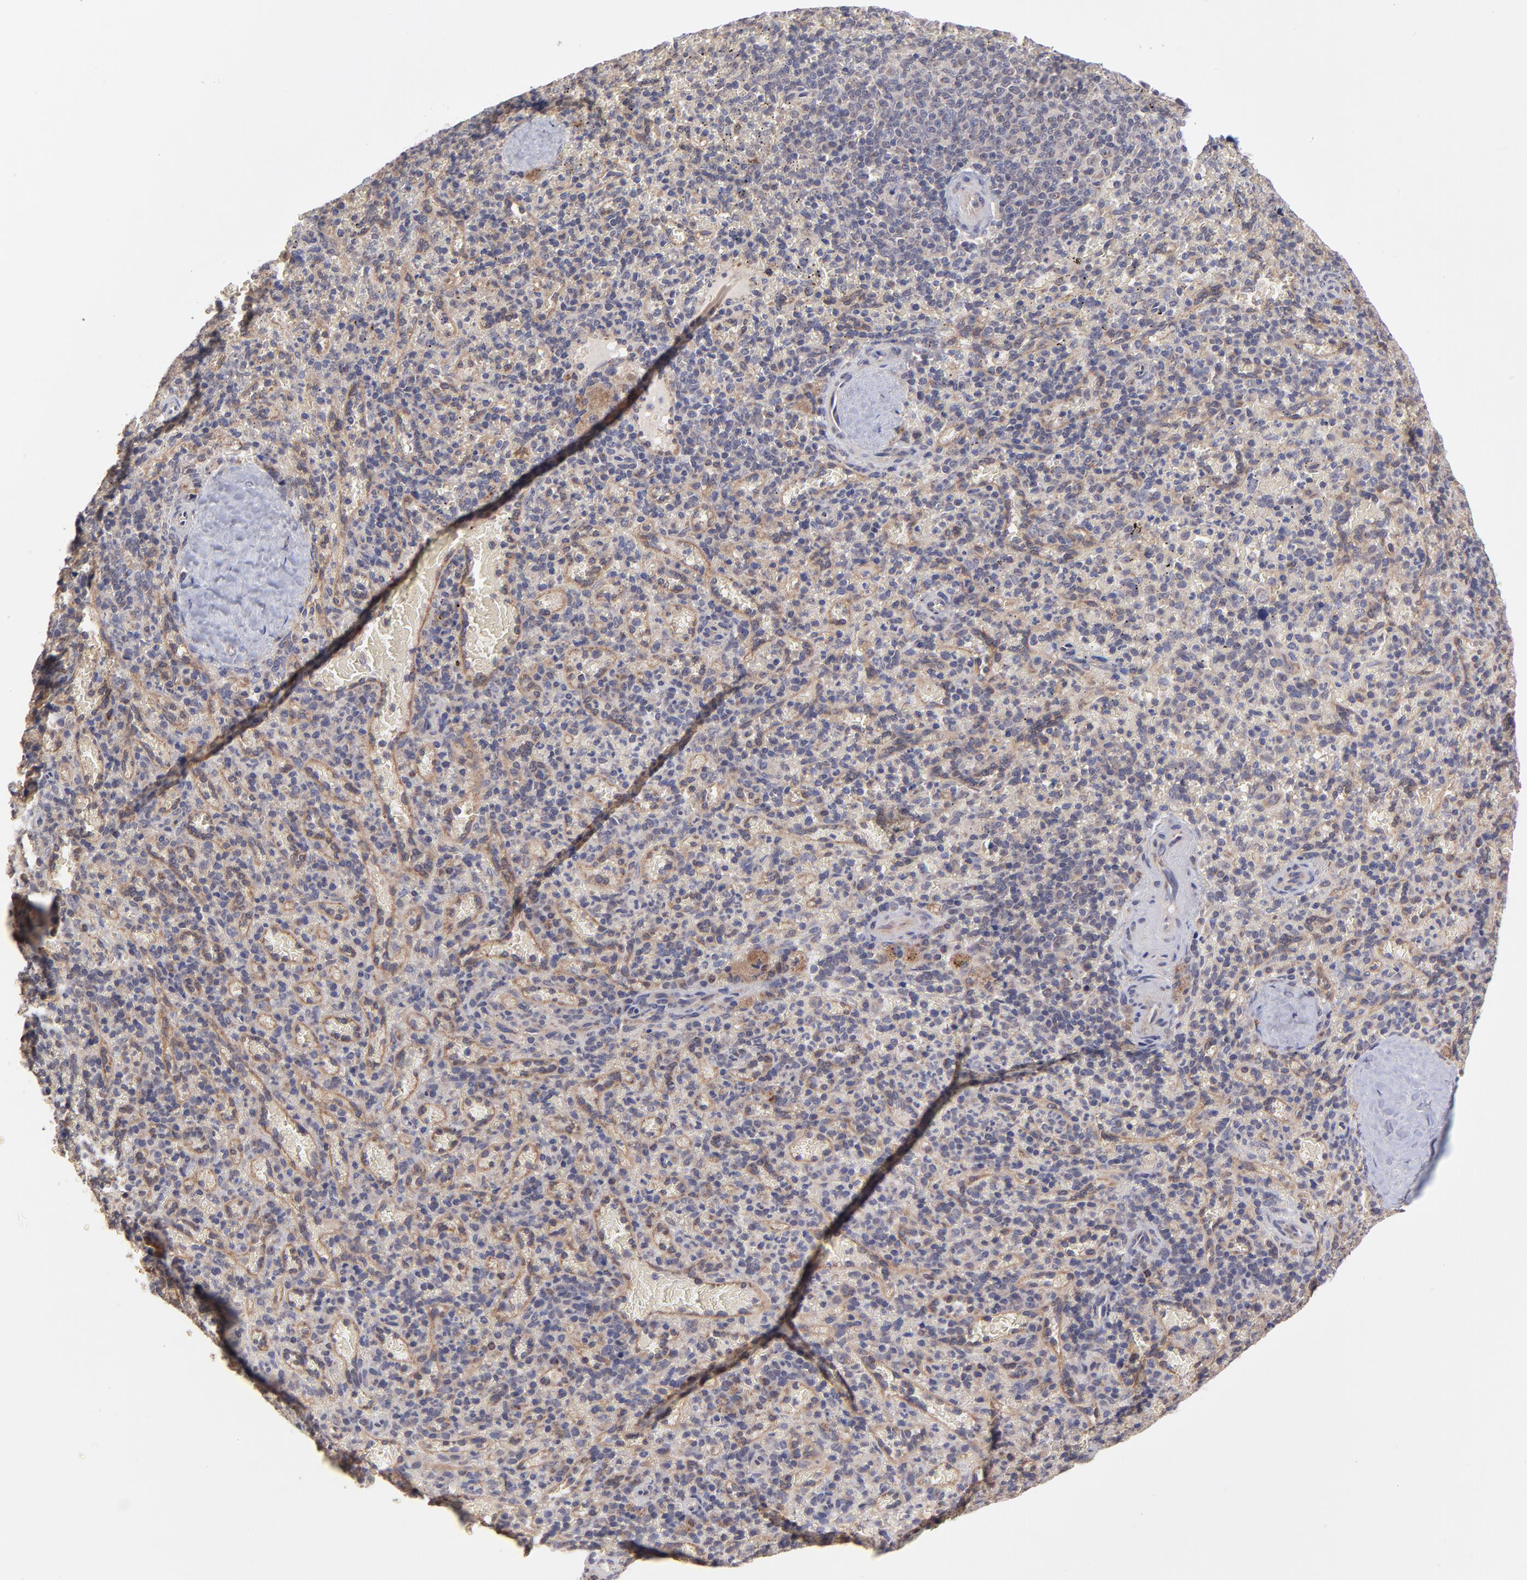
{"staining": {"intensity": "moderate", "quantity": "25%-75%", "location": "cytoplasmic/membranous"}, "tissue": "spleen", "cell_type": "Cells in red pulp", "image_type": "normal", "snomed": [{"axis": "morphology", "description": "Normal tissue, NOS"}, {"axis": "topography", "description": "Spleen"}], "caption": "Moderate cytoplasmic/membranous positivity for a protein is appreciated in approximately 25%-75% of cells in red pulp of normal spleen using IHC.", "gene": "UBE2H", "patient": {"sex": "female", "age": 50}}